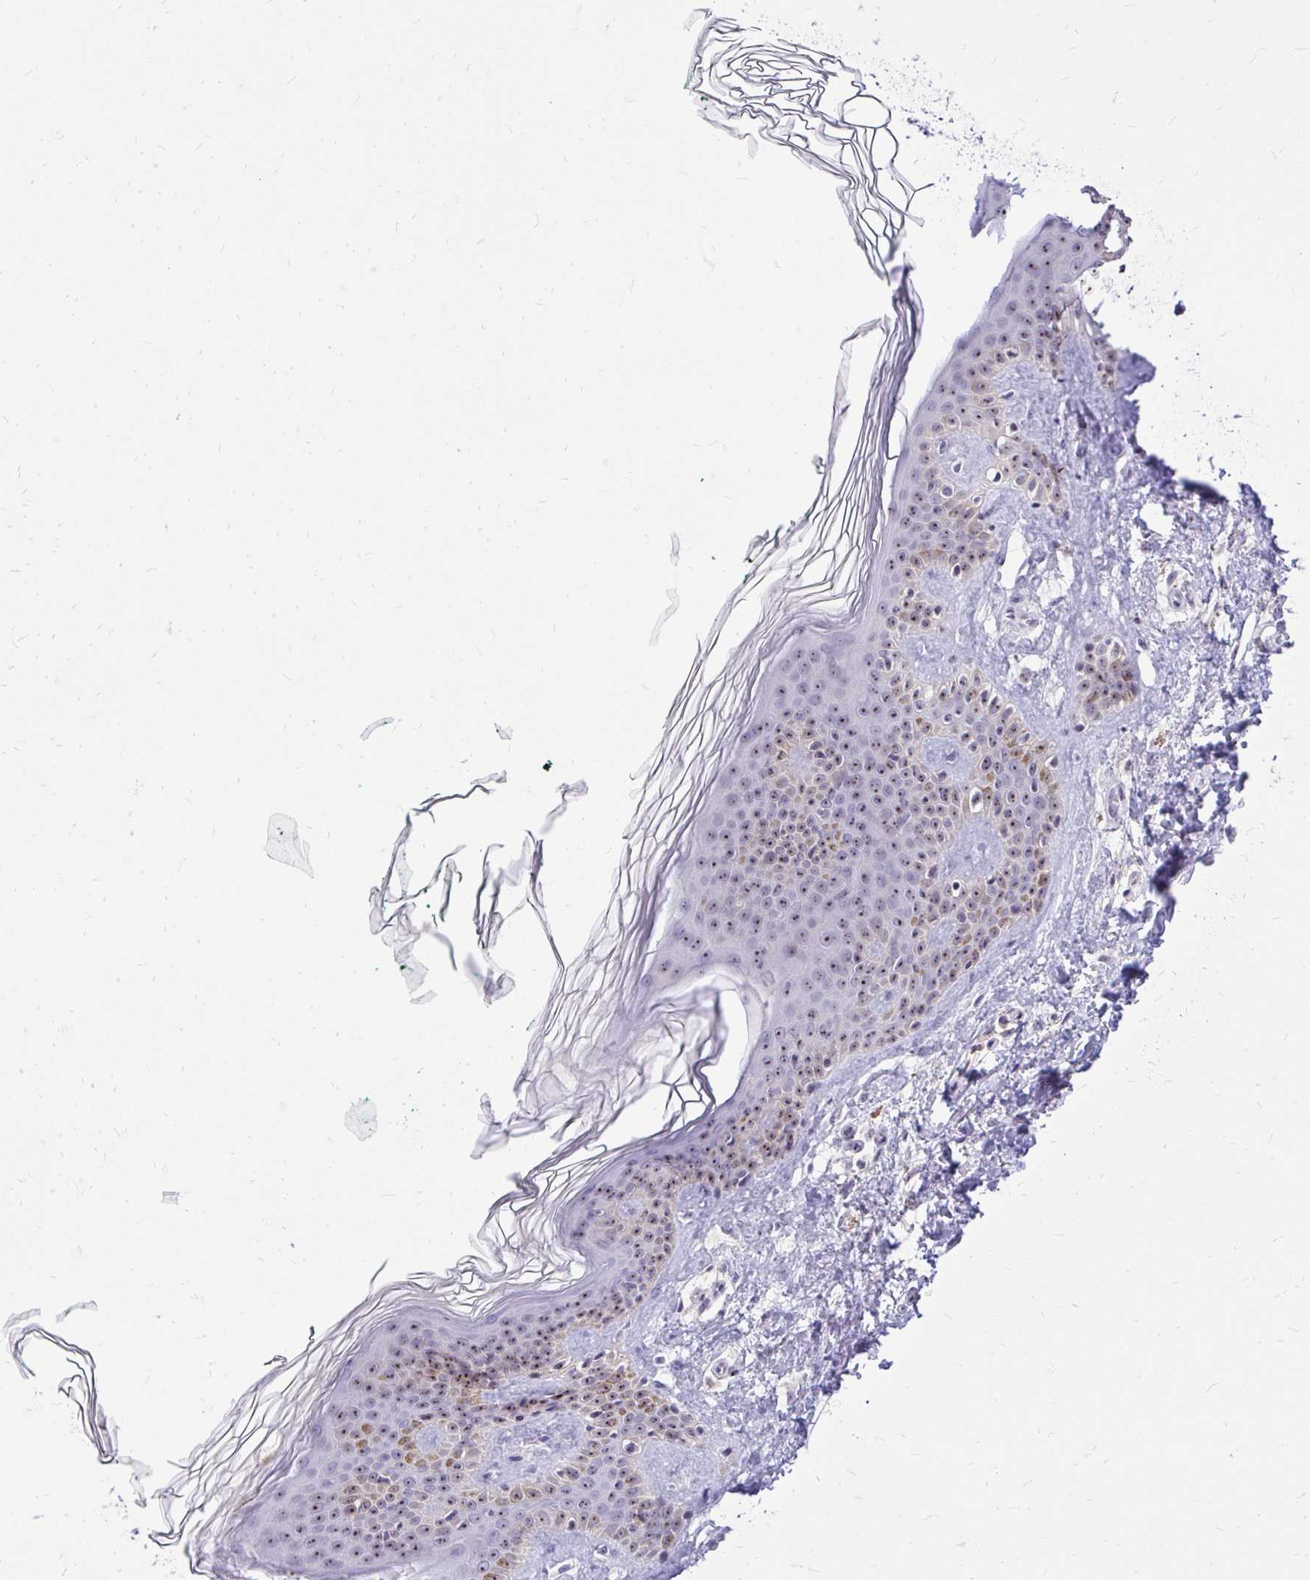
{"staining": {"intensity": "negative", "quantity": "none", "location": "none"}, "tissue": "skin", "cell_type": "Fibroblasts", "image_type": "normal", "snomed": [{"axis": "morphology", "description": "Normal tissue, NOS"}, {"axis": "topography", "description": "Skin"}, {"axis": "topography", "description": "Peripheral nerve tissue"}], "caption": "Immunohistochemical staining of benign human skin exhibits no significant positivity in fibroblasts. (DAB immunohistochemistry (IHC) visualized using brightfield microscopy, high magnification).", "gene": "NIFK", "patient": {"sex": "female", "age": 45}}